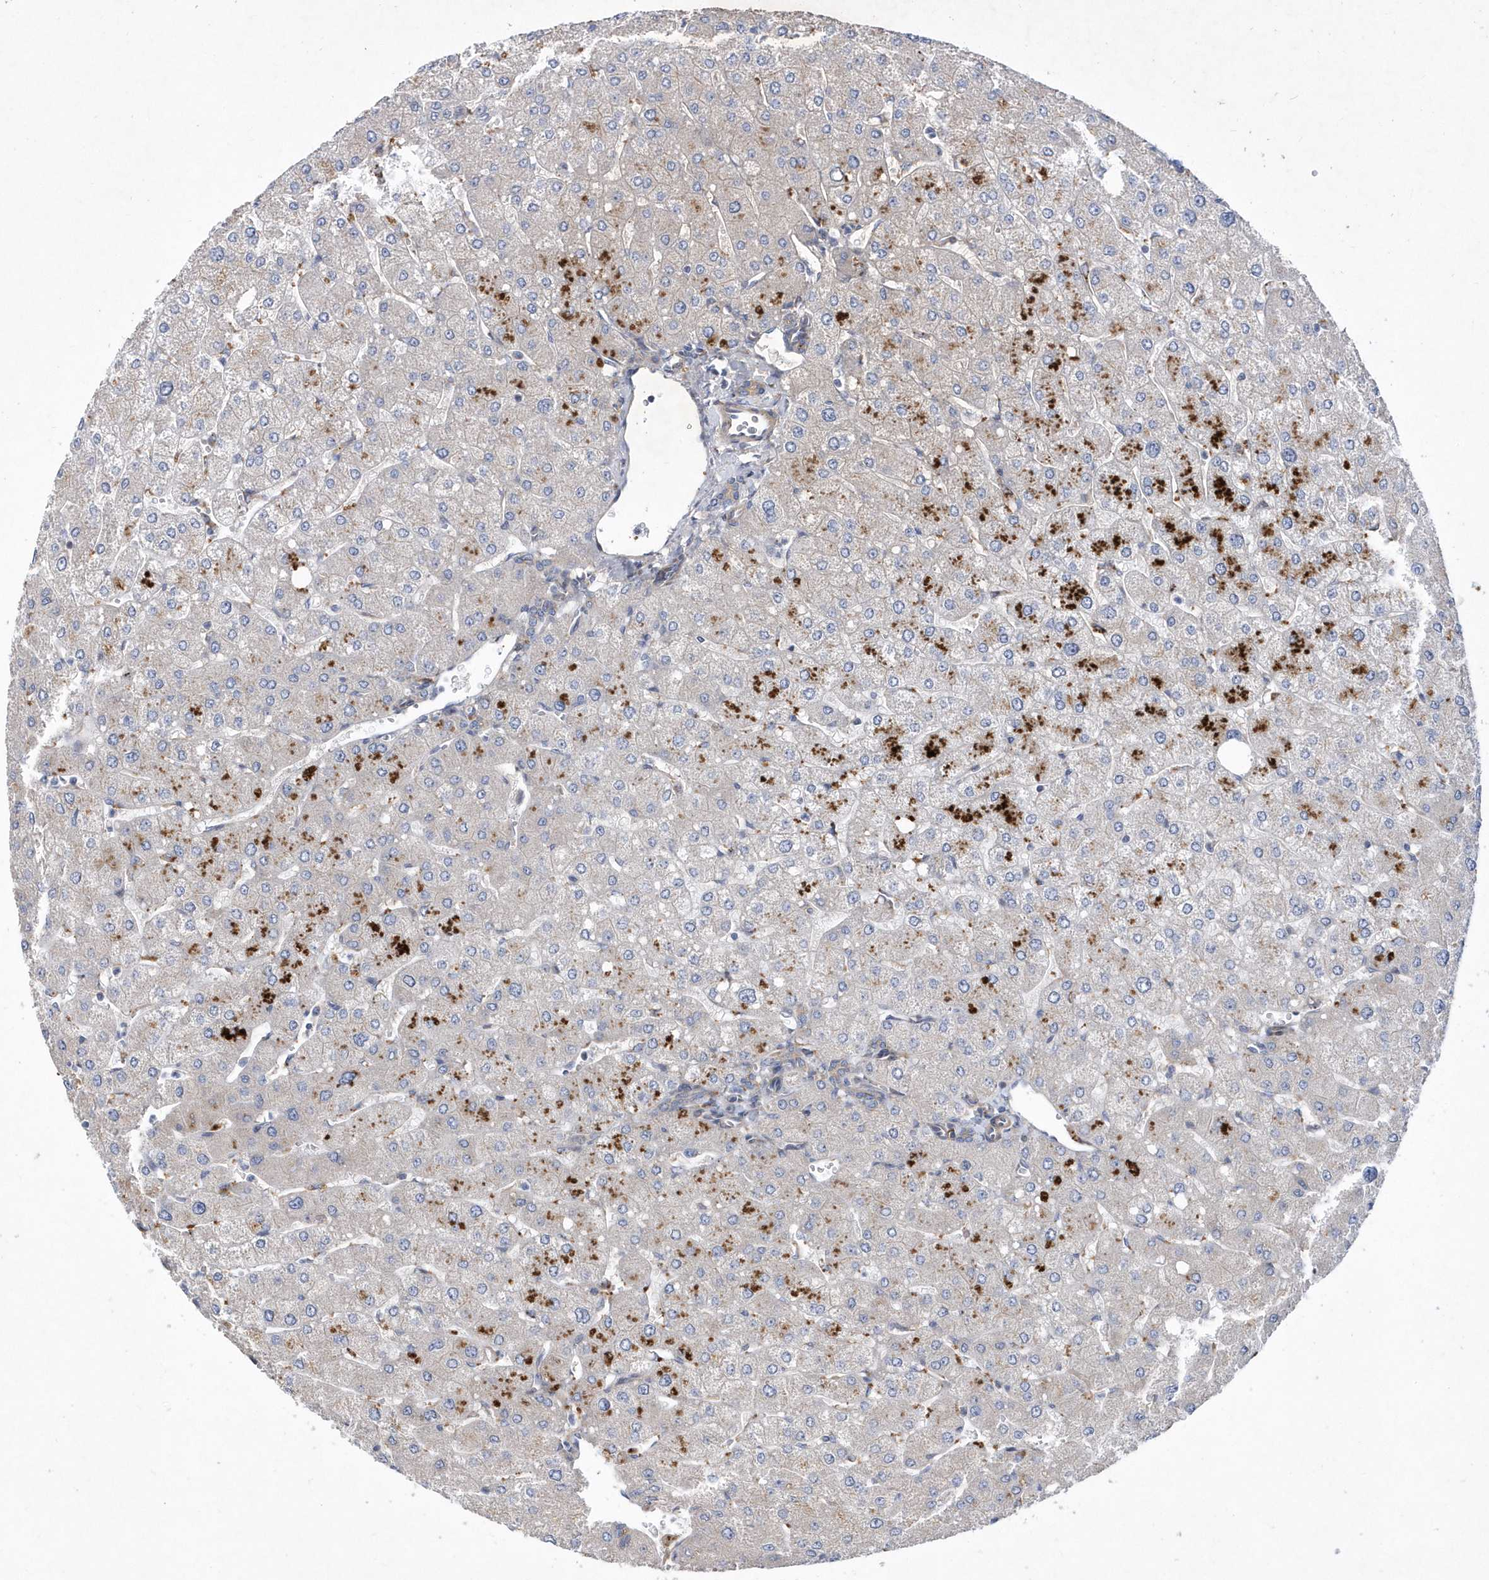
{"staining": {"intensity": "weak", "quantity": "25%-75%", "location": "cytoplasmic/membranous"}, "tissue": "liver", "cell_type": "Cholangiocytes", "image_type": "normal", "snomed": [{"axis": "morphology", "description": "Normal tissue, NOS"}, {"axis": "topography", "description": "Liver"}], "caption": "Immunohistochemistry (IHC) histopathology image of unremarkable liver: liver stained using immunohistochemistry reveals low levels of weak protein expression localized specifically in the cytoplasmic/membranous of cholangiocytes, appearing as a cytoplasmic/membranous brown color.", "gene": "LONRF2", "patient": {"sex": "male", "age": 55}}